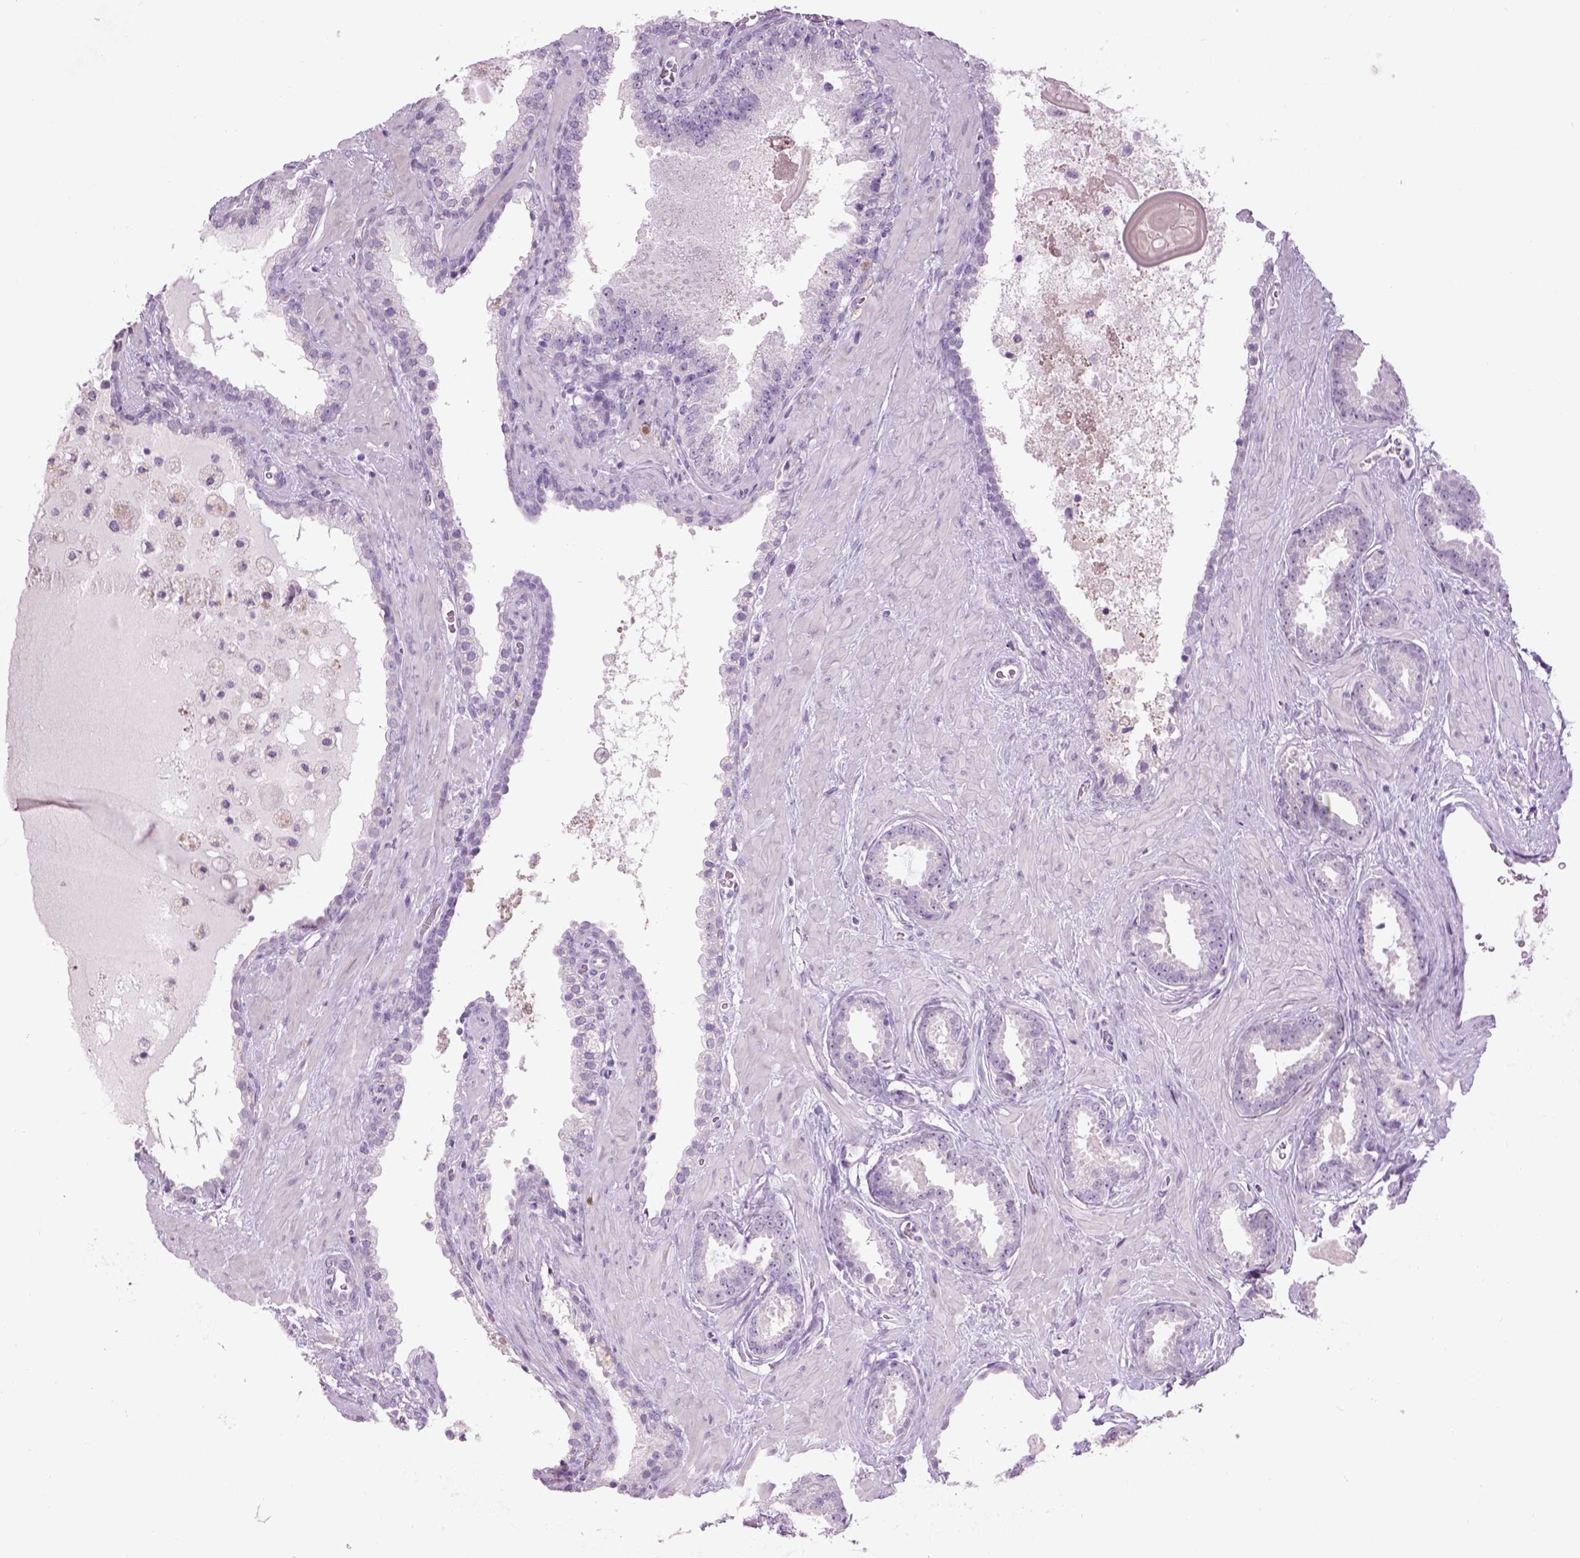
{"staining": {"intensity": "negative", "quantity": "none", "location": "none"}, "tissue": "prostate cancer", "cell_type": "Tumor cells", "image_type": "cancer", "snomed": [{"axis": "morphology", "description": "Adenocarcinoma, Low grade"}, {"axis": "topography", "description": "Prostate"}], "caption": "Prostate low-grade adenocarcinoma was stained to show a protein in brown. There is no significant positivity in tumor cells. Nuclei are stained in blue.", "gene": "GABRB2", "patient": {"sex": "male", "age": 62}}